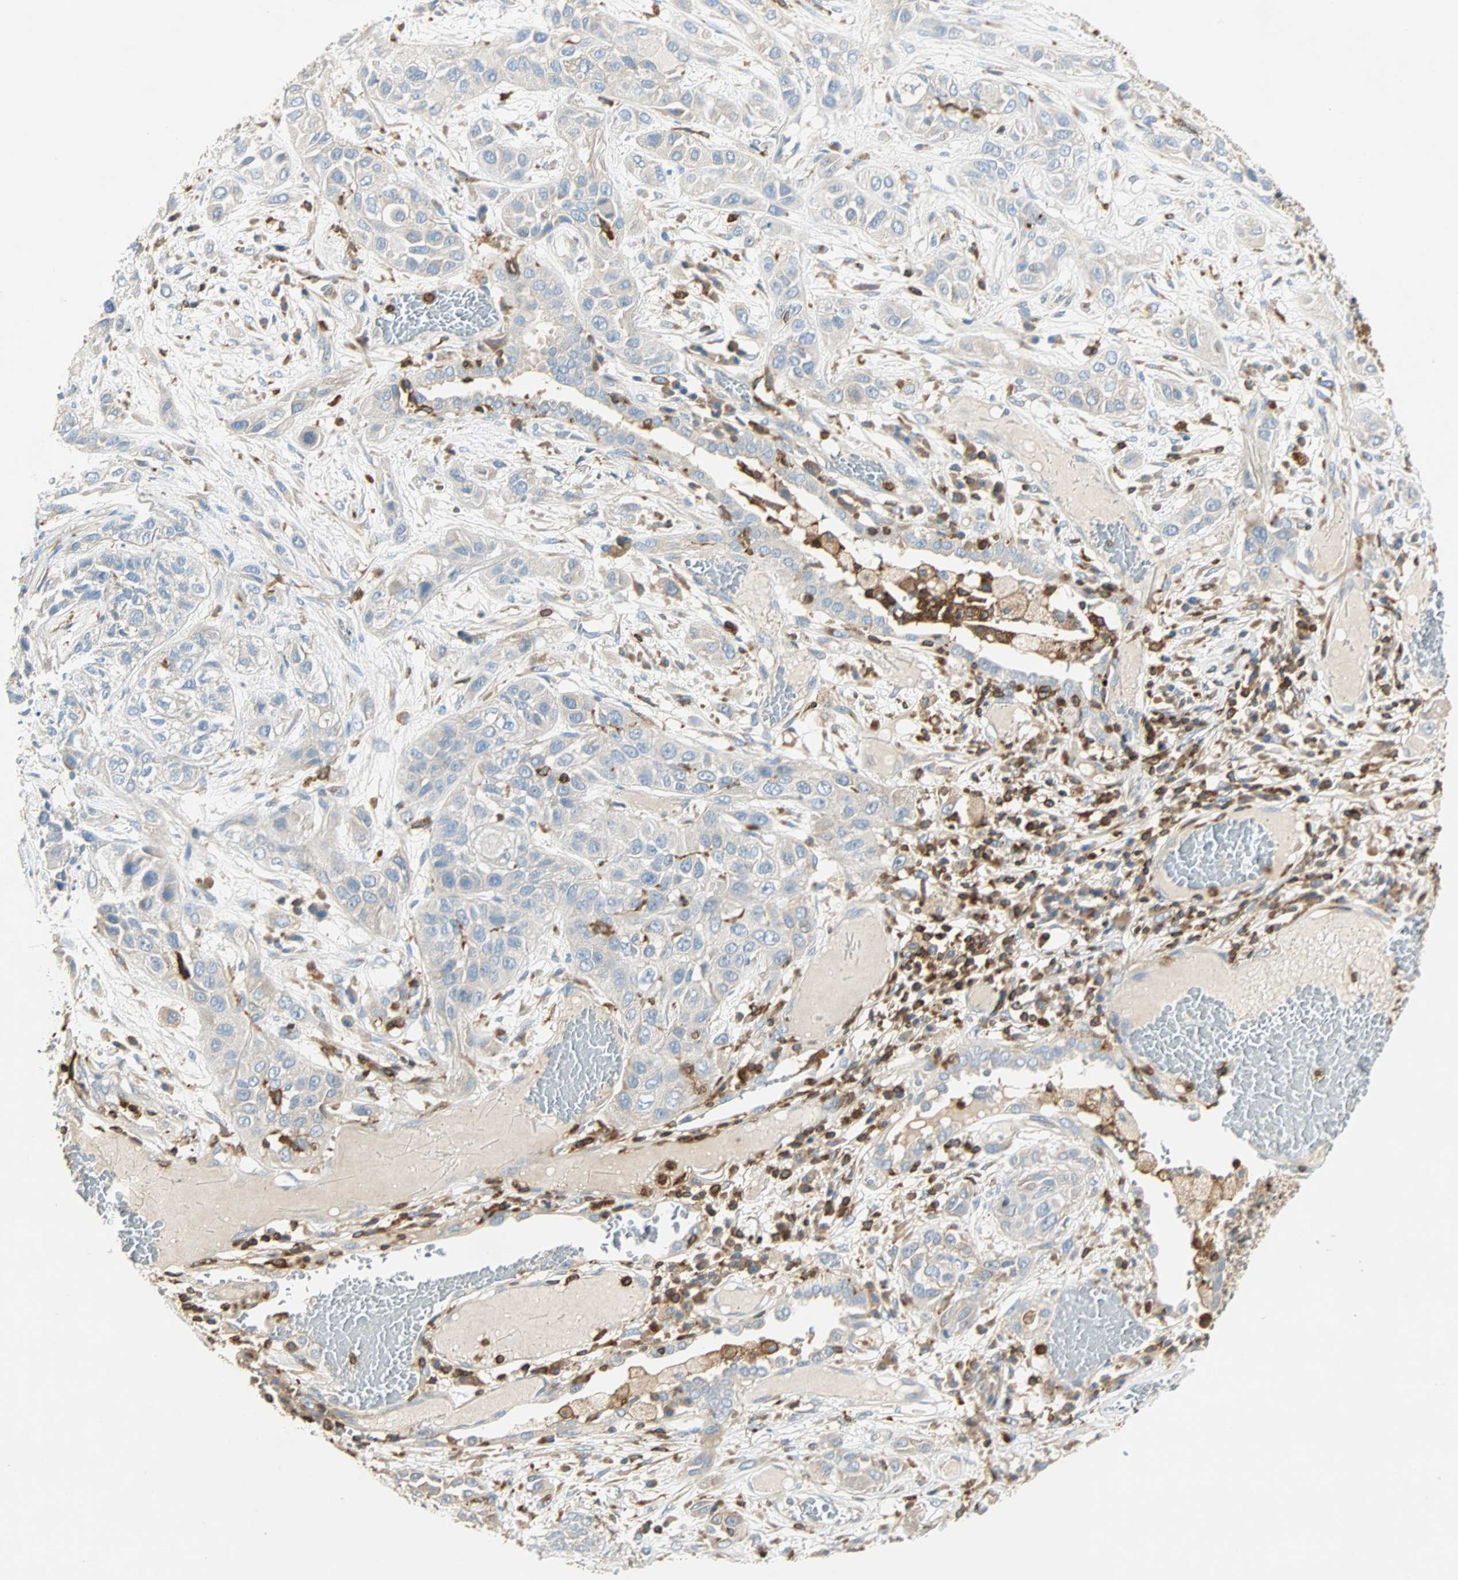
{"staining": {"intensity": "negative", "quantity": "none", "location": "none"}, "tissue": "lung cancer", "cell_type": "Tumor cells", "image_type": "cancer", "snomed": [{"axis": "morphology", "description": "Squamous cell carcinoma, NOS"}, {"axis": "topography", "description": "Lung"}], "caption": "Immunohistochemistry (IHC) of human lung cancer (squamous cell carcinoma) exhibits no positivity in tumor cells. (DAB IHC with hematoxylin counter stain).", "gene": "FMNL1", "patient": {"sex": "male", "age": 71}}